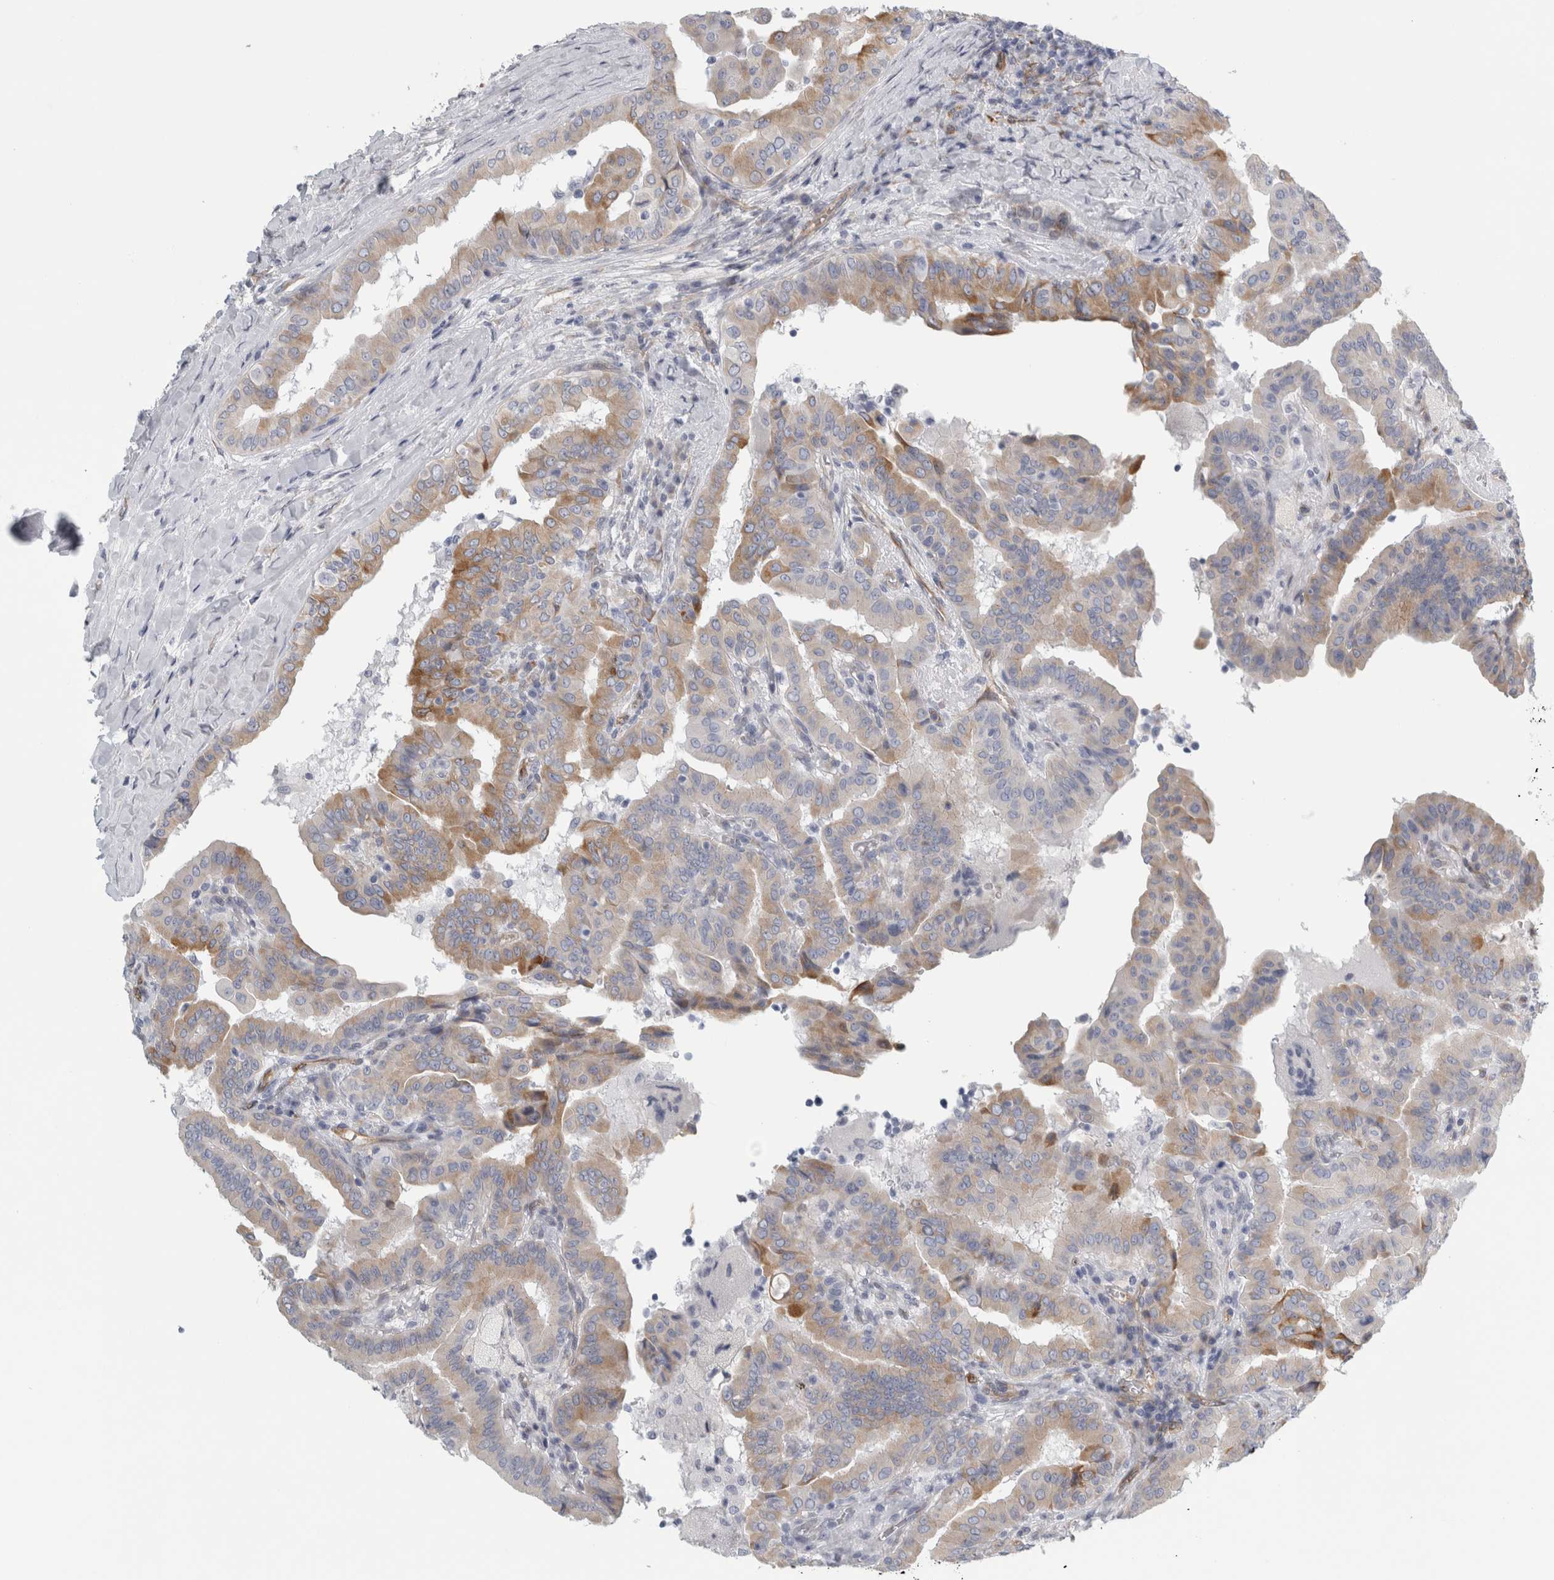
{"staining": {"intensity": "moderate", "quantity": "25%-75%", "location": "cytoplasmic/membranous"}, "tissue": "thyroid cancer", "cell_type": "Tumor cells", "image_type": "cancer", "snomed": [{"axis": "morphology", "description": "Papillary adenocarcinoma, NOS"}, {"axis": "topography", "description": "Thyroid gland"}], "caption": "This photomicrograph displays immunohistochemistry staining of thyroid papillary adenocarcinoma, with medium moderate cytoplasmic/membranous expression in about 25%-75% of tumor cells.", "gene": "B3GNT3", "patient": {"sex": "male", "age": 33}}